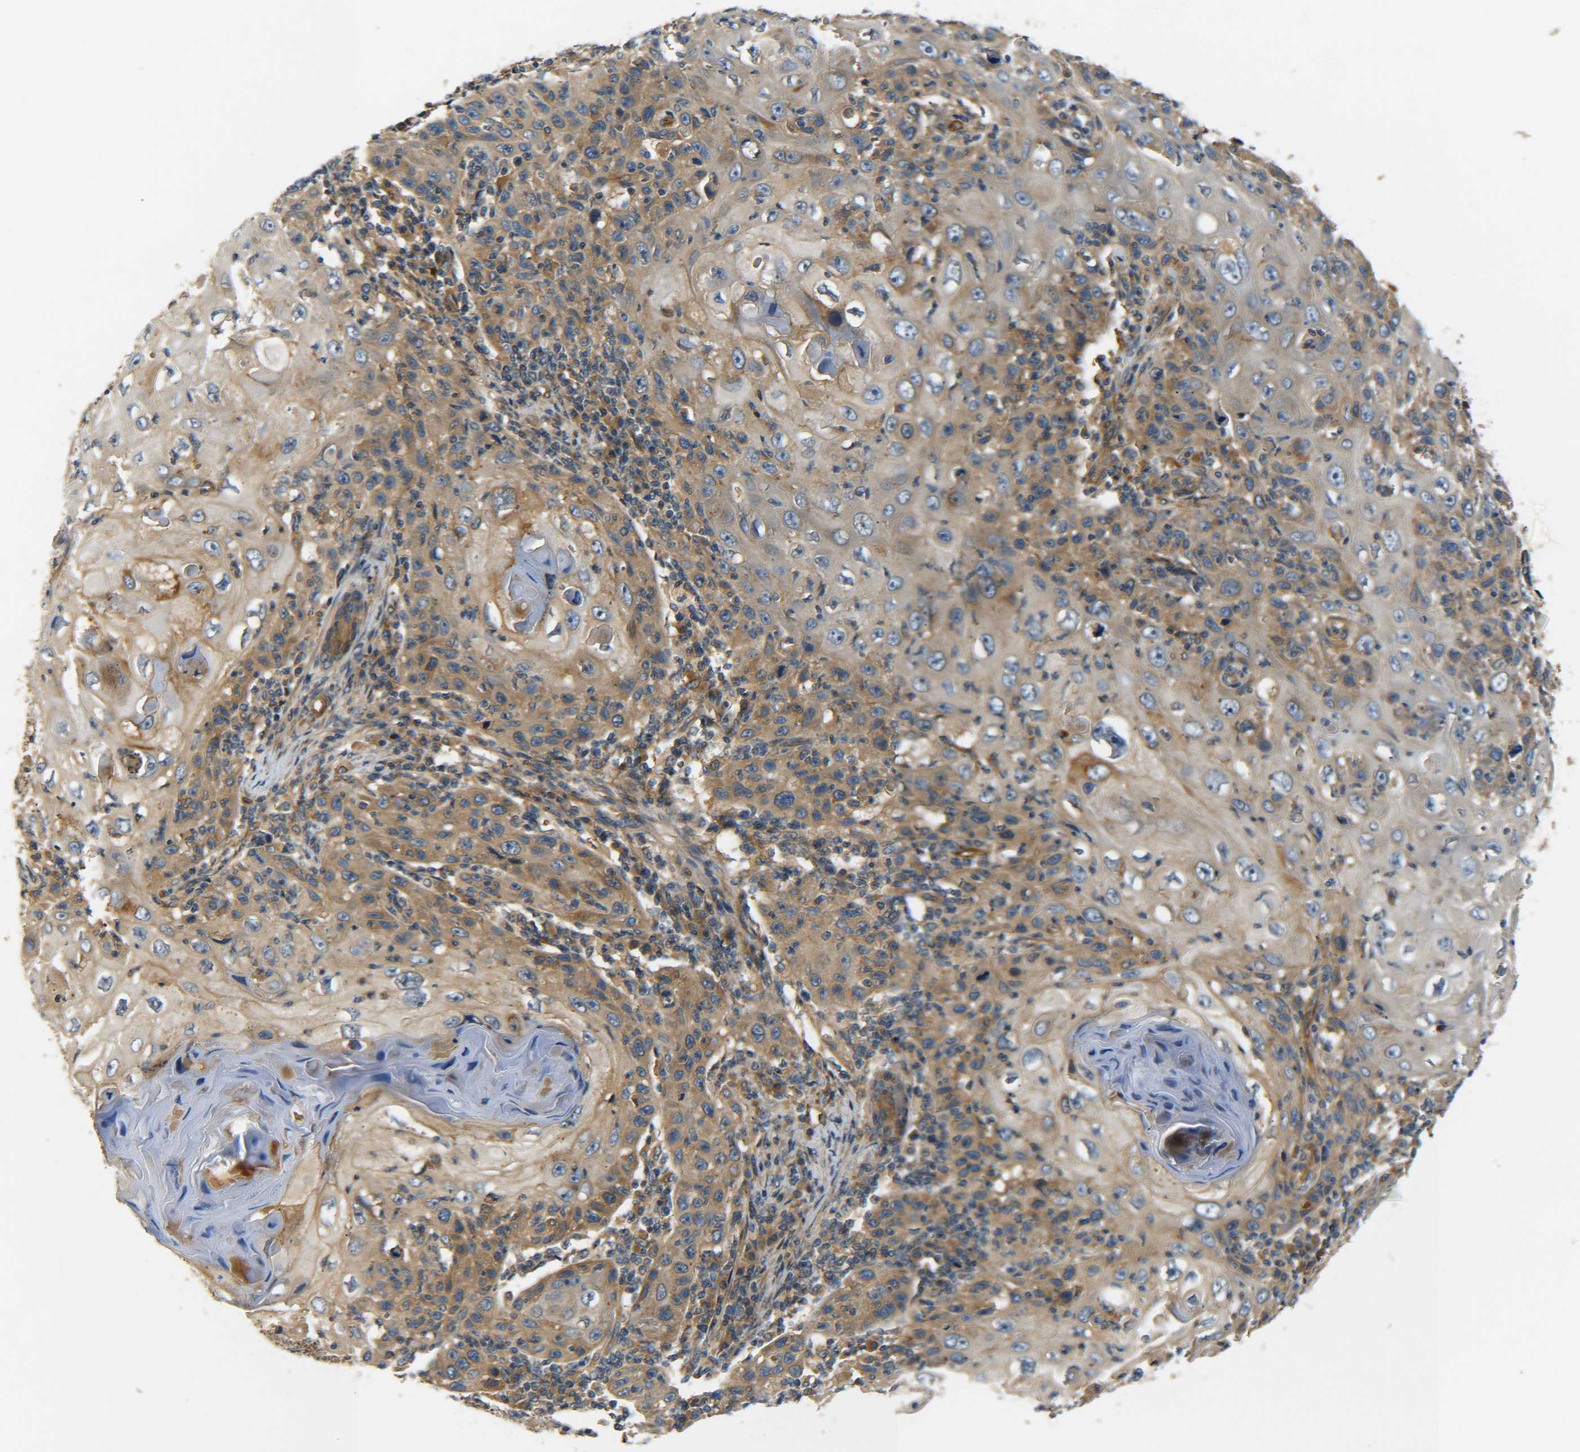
{"staining": {"intensity": "weak", "quantity": ">75%", "location": "cytoplasmic/membranous"}, "tissue": "skin cancer", "cell_type": "Tumor cells", "image_type": "cancer", "snomed": [{"axis": "morphology", "description": "Squamous cell carcinoma, NOS"}, {"axis": "topography", "description": "Skin"}], "caption": "A brown stain shows weak cytoplasmic/membranous staining of a protein in squamous cell carcinoma (skin) tumor cells. (DAB (3,3'-diaminobenzidine) IHC, brown staining for protein, blue staining for nuclei).", "gene": "LRCH3", "patient": {"sex": "female", "age": 88}}